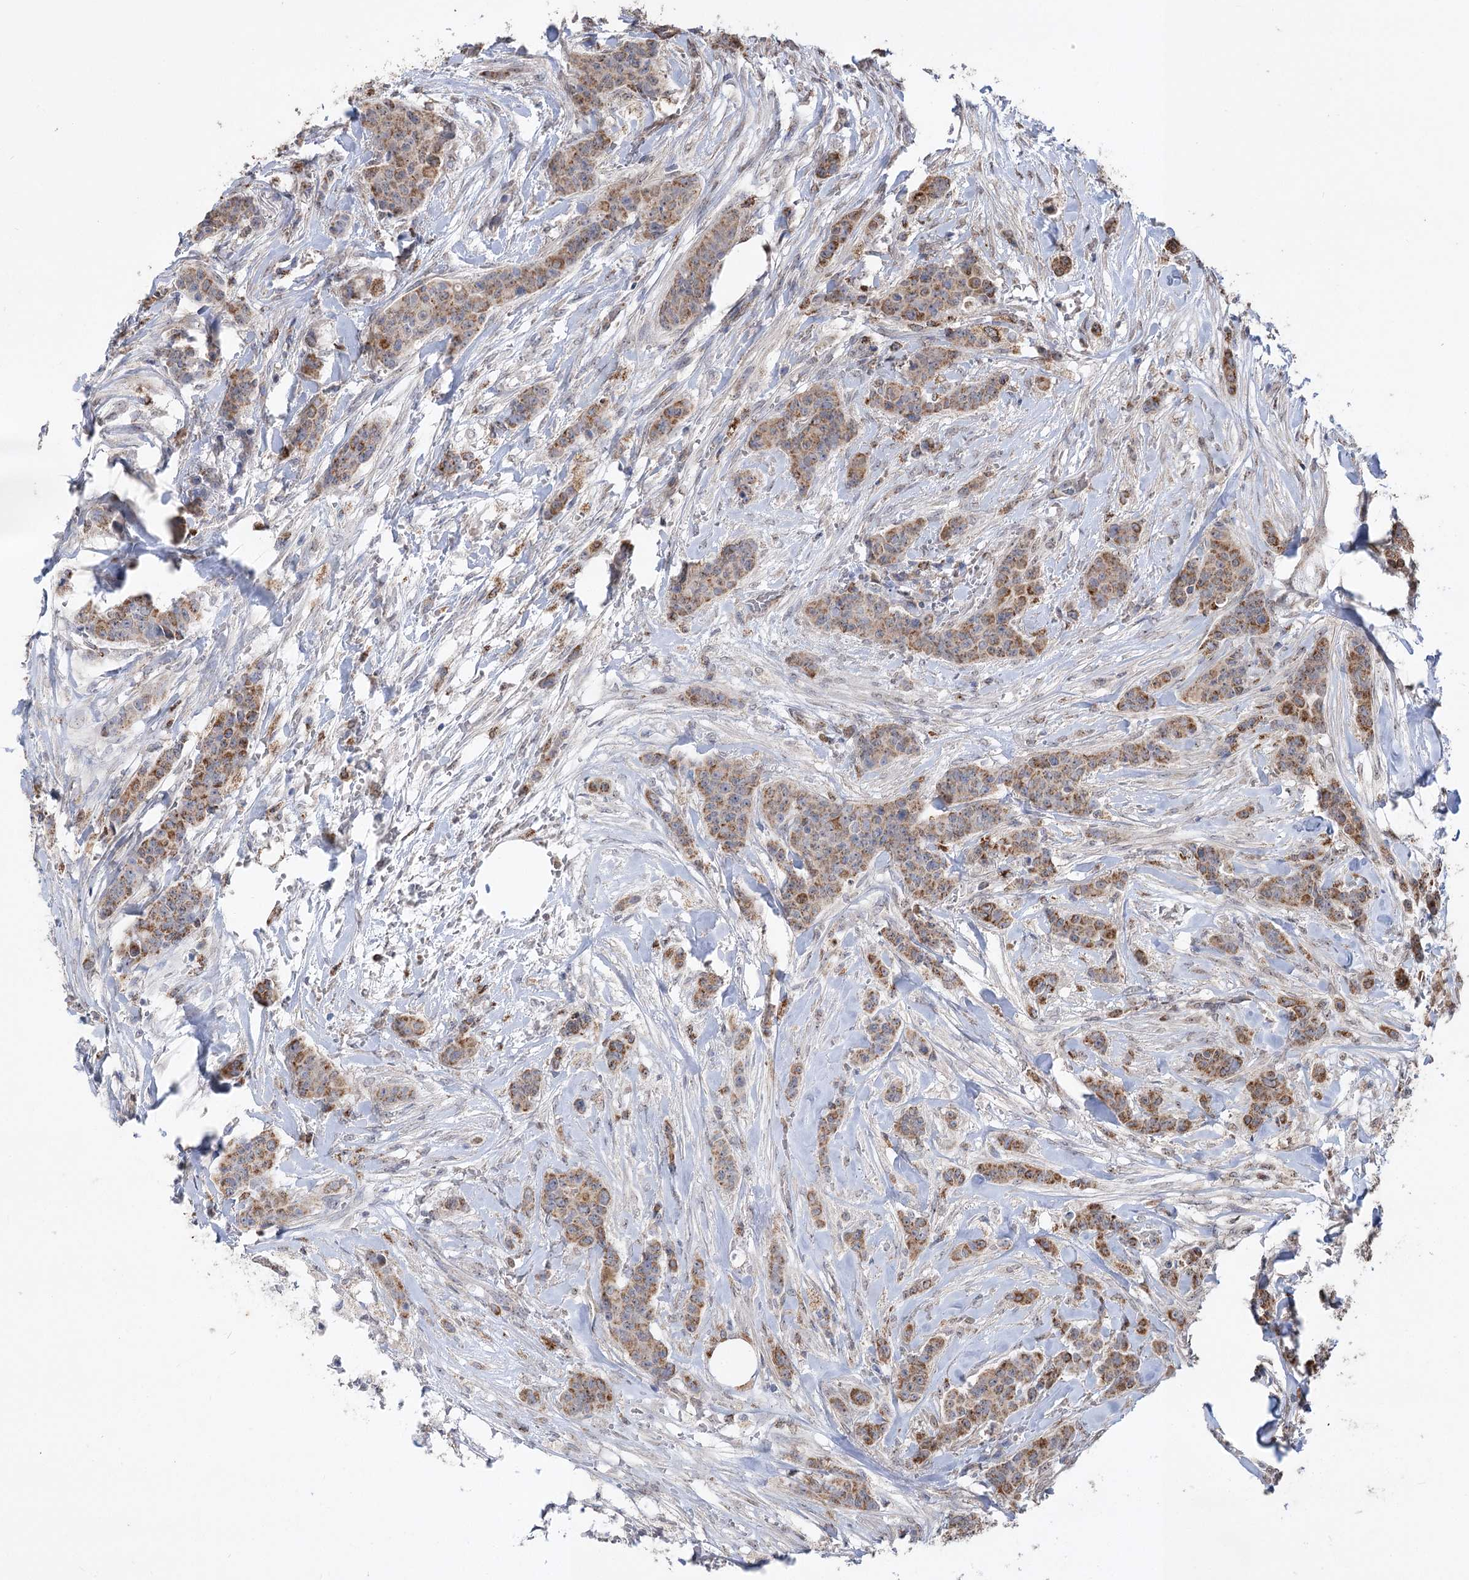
{"staining": {"intensity": "moderate", "quantity": ">75%", "location": "cytoplasmic/membranous"}, "tissue": "breast cancer", "cell_type": "Tumor cells", "image_type": "cancer", "snomed": [{"axis": "morphology", "description": "Duct carcinoma"}, {"axis": "topography", "description": "Breast"}], "caption": "Moderate cytoplasmic/membranous protein staining is seen in about >75% of tumor cells in breast cancer. The protein of interest is stained brown, and the nuclei are stained in blue (DAB IHC with brightfield microscopy, high magnification).", "gene": "ZSCAN23", "patient": {"sex": "female", "age": 40}}